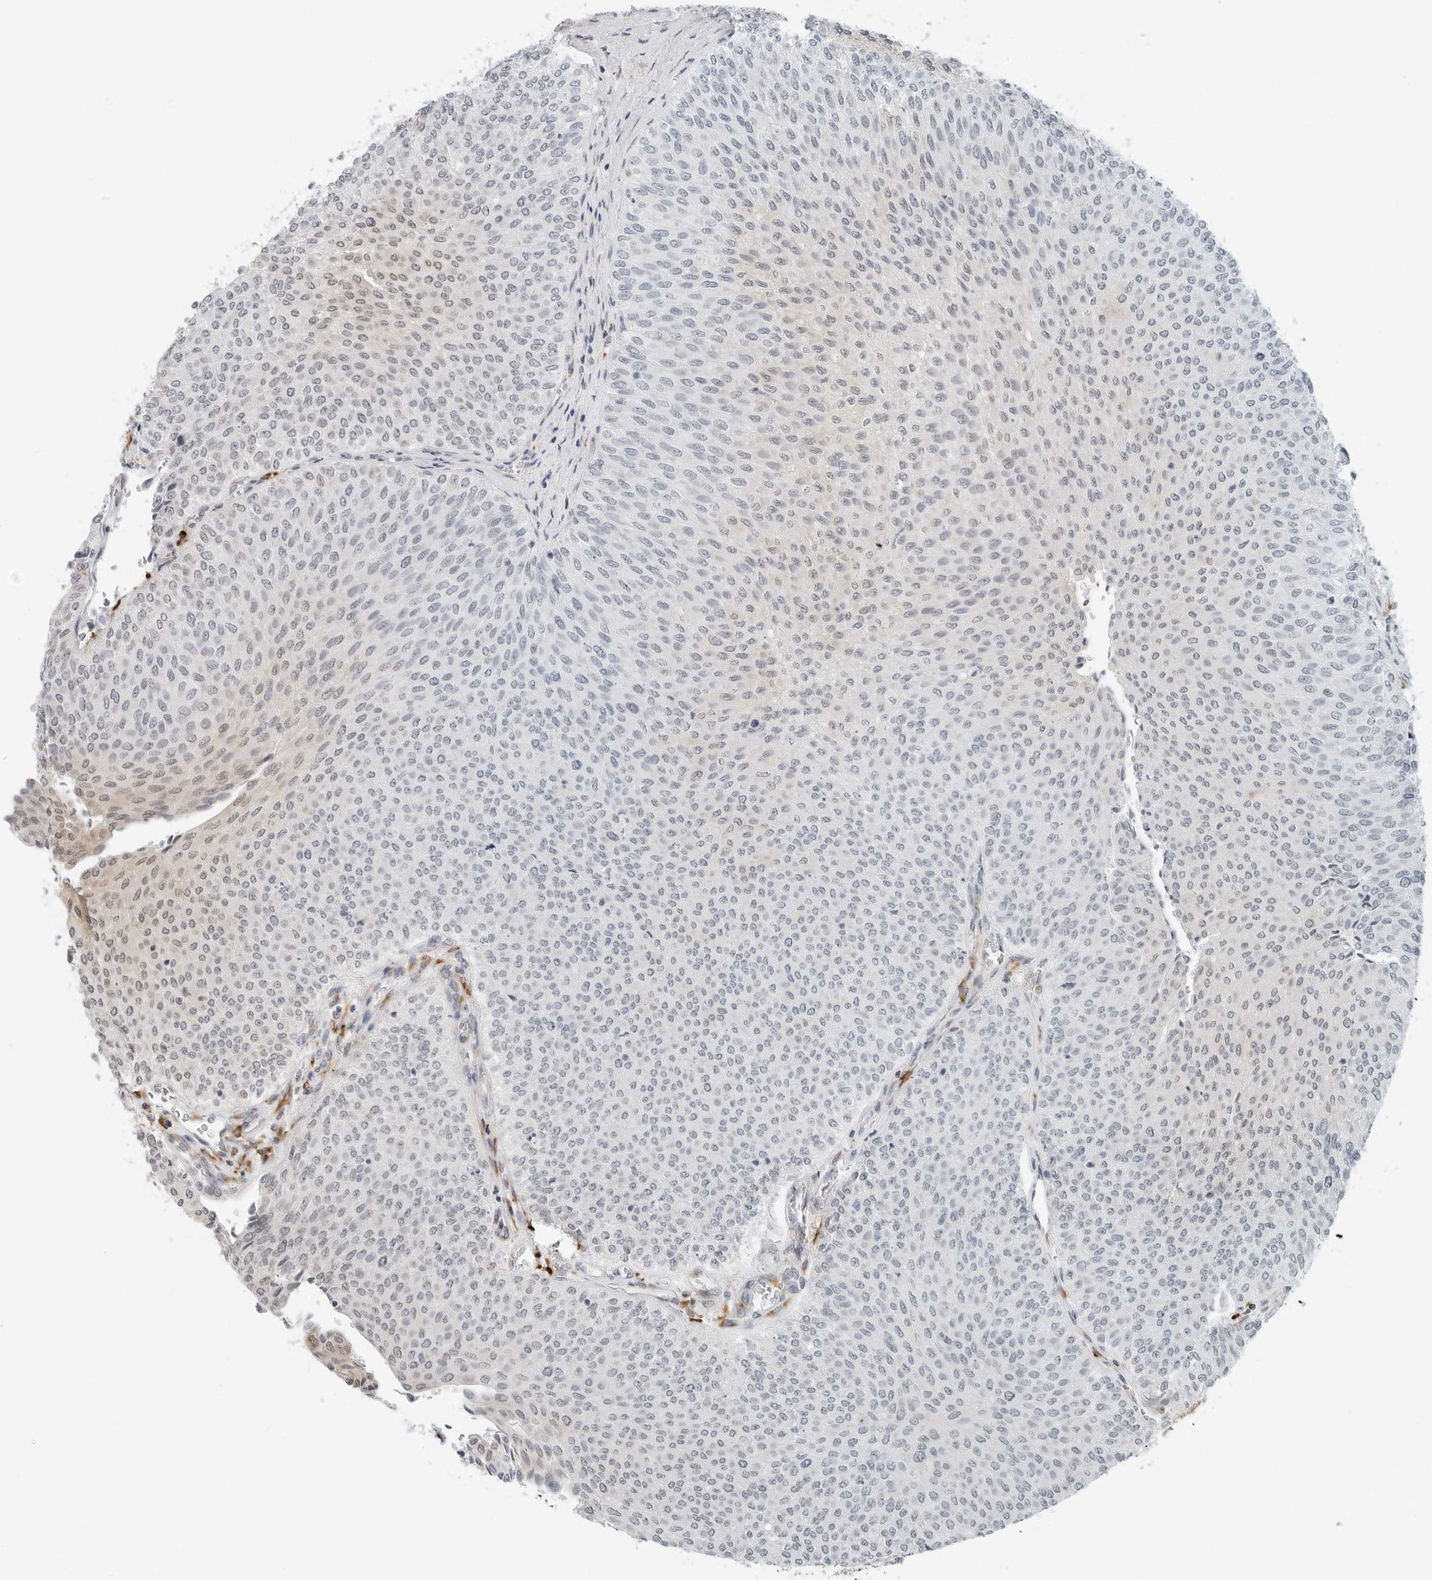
{"staining": {"intensity": "moderate", "quantity": "<25%", "location": "cytoplasmic/membranous"}, "tissue": "urothelial cancer", "cell_type": "Tumor cells", "image_type": "cancer", "snomed": [{"axis": "morphology", "description": "Urothelial carcinoma, Low grade"}, {"axis": "topography", "description": "Urinary bladder"}], "caption": "About <25% of tumor cells in urothelial cancer demonstrate moderate cytoplasmic/membranous protein expression as visualized by brown immunohistochemical staining.", "gene": "P4HA2", "patient": {"sex": "male", "age": 78}}